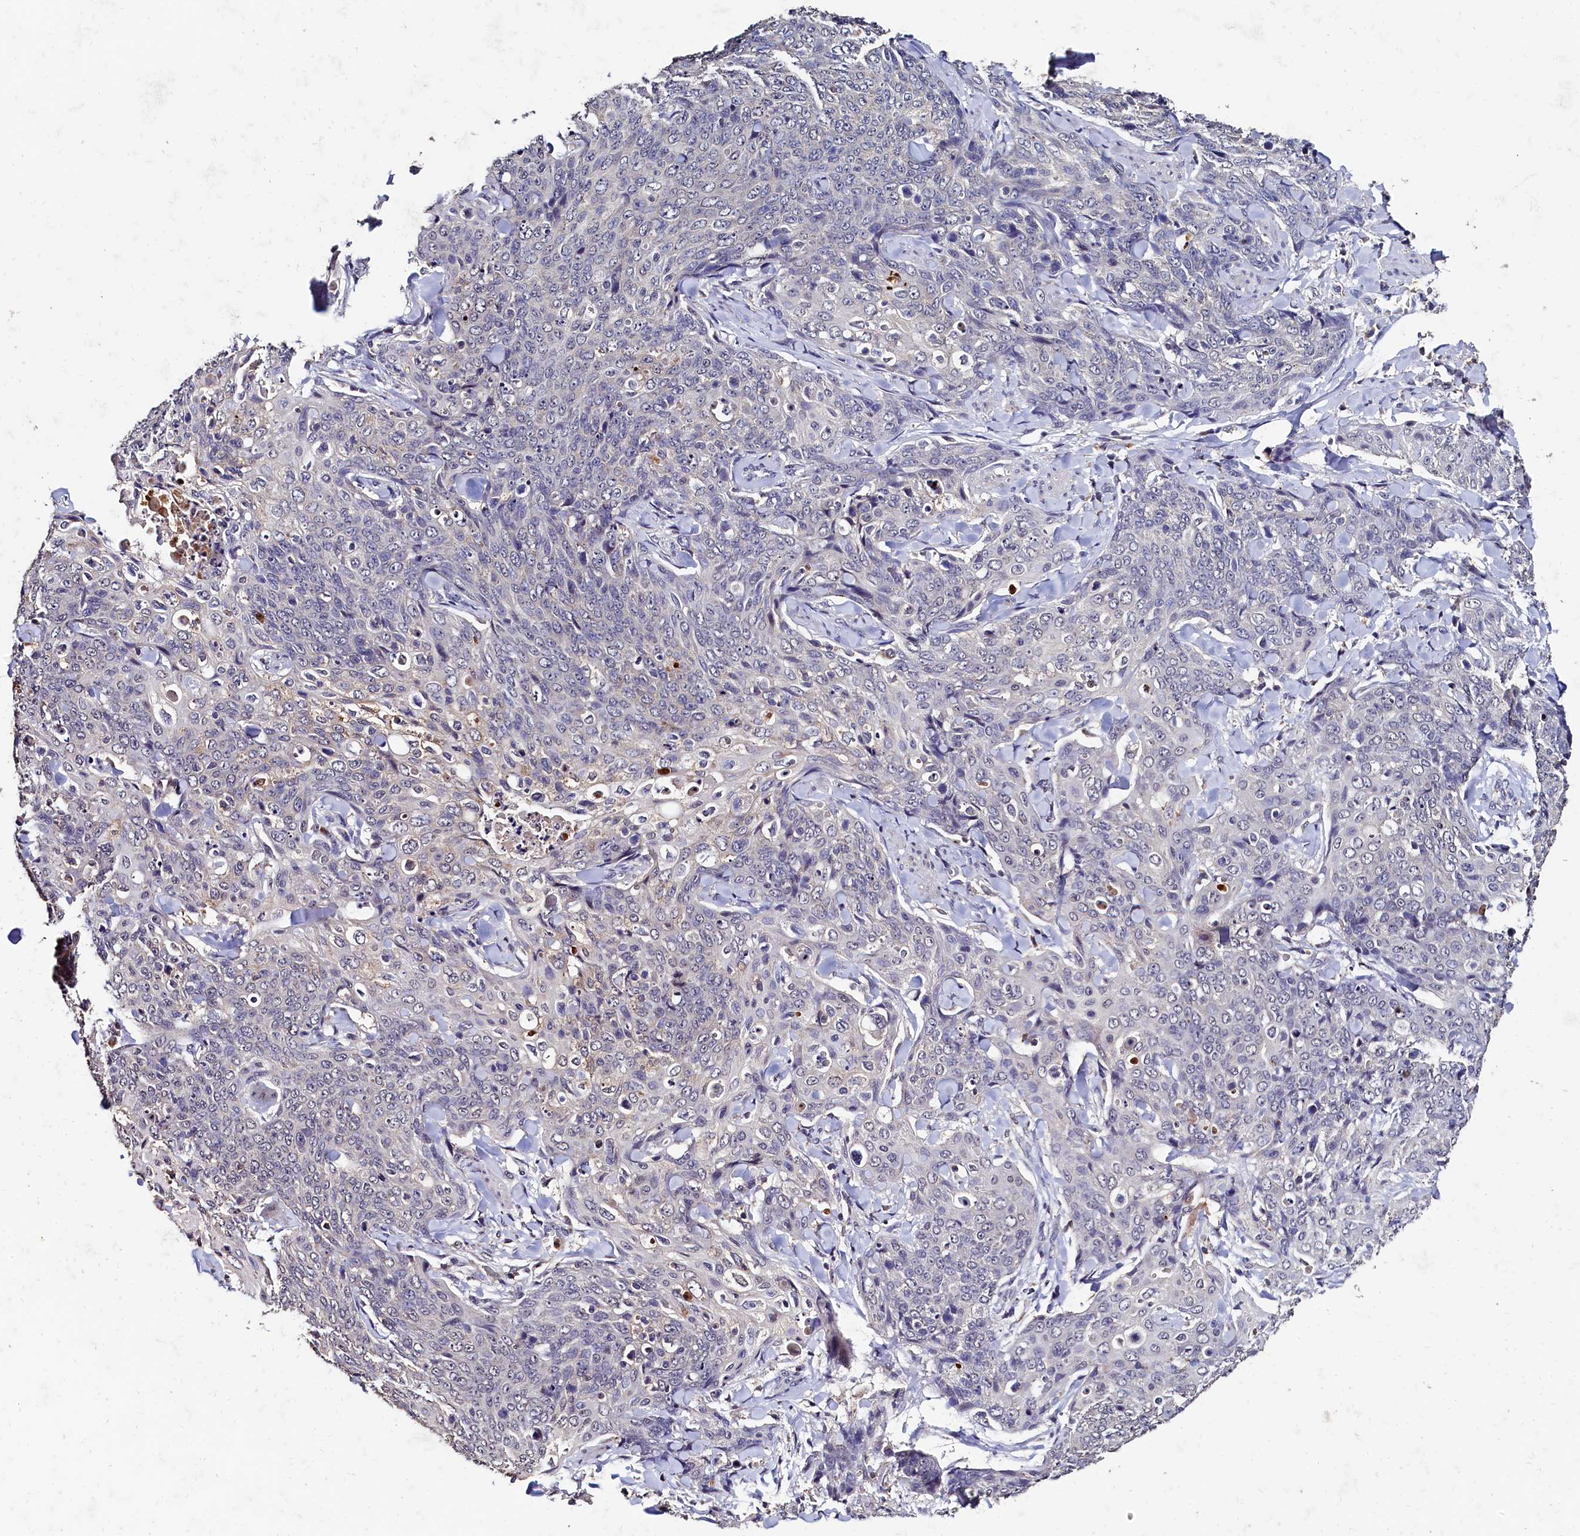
{"staining": {"intensity": "negative", "quantity": "none", "location": "none"}, "tissue": "skin cancer", "cell_type": "Tumor cells", "image_type": "cancer", "snomed": [{"axis": "morphology", "description": "Squamous cell carcinoma, NOS"}, {"axis": "topography", "description": "Skin"}, {"axis": "topography", "description": "Vulva"}], "caption": "Tumor cells show no significant protein staining in squamous cell carcinoma (skin).", "gene": "CSTPP1", "patient": {"sex": "female", "age": 85}}